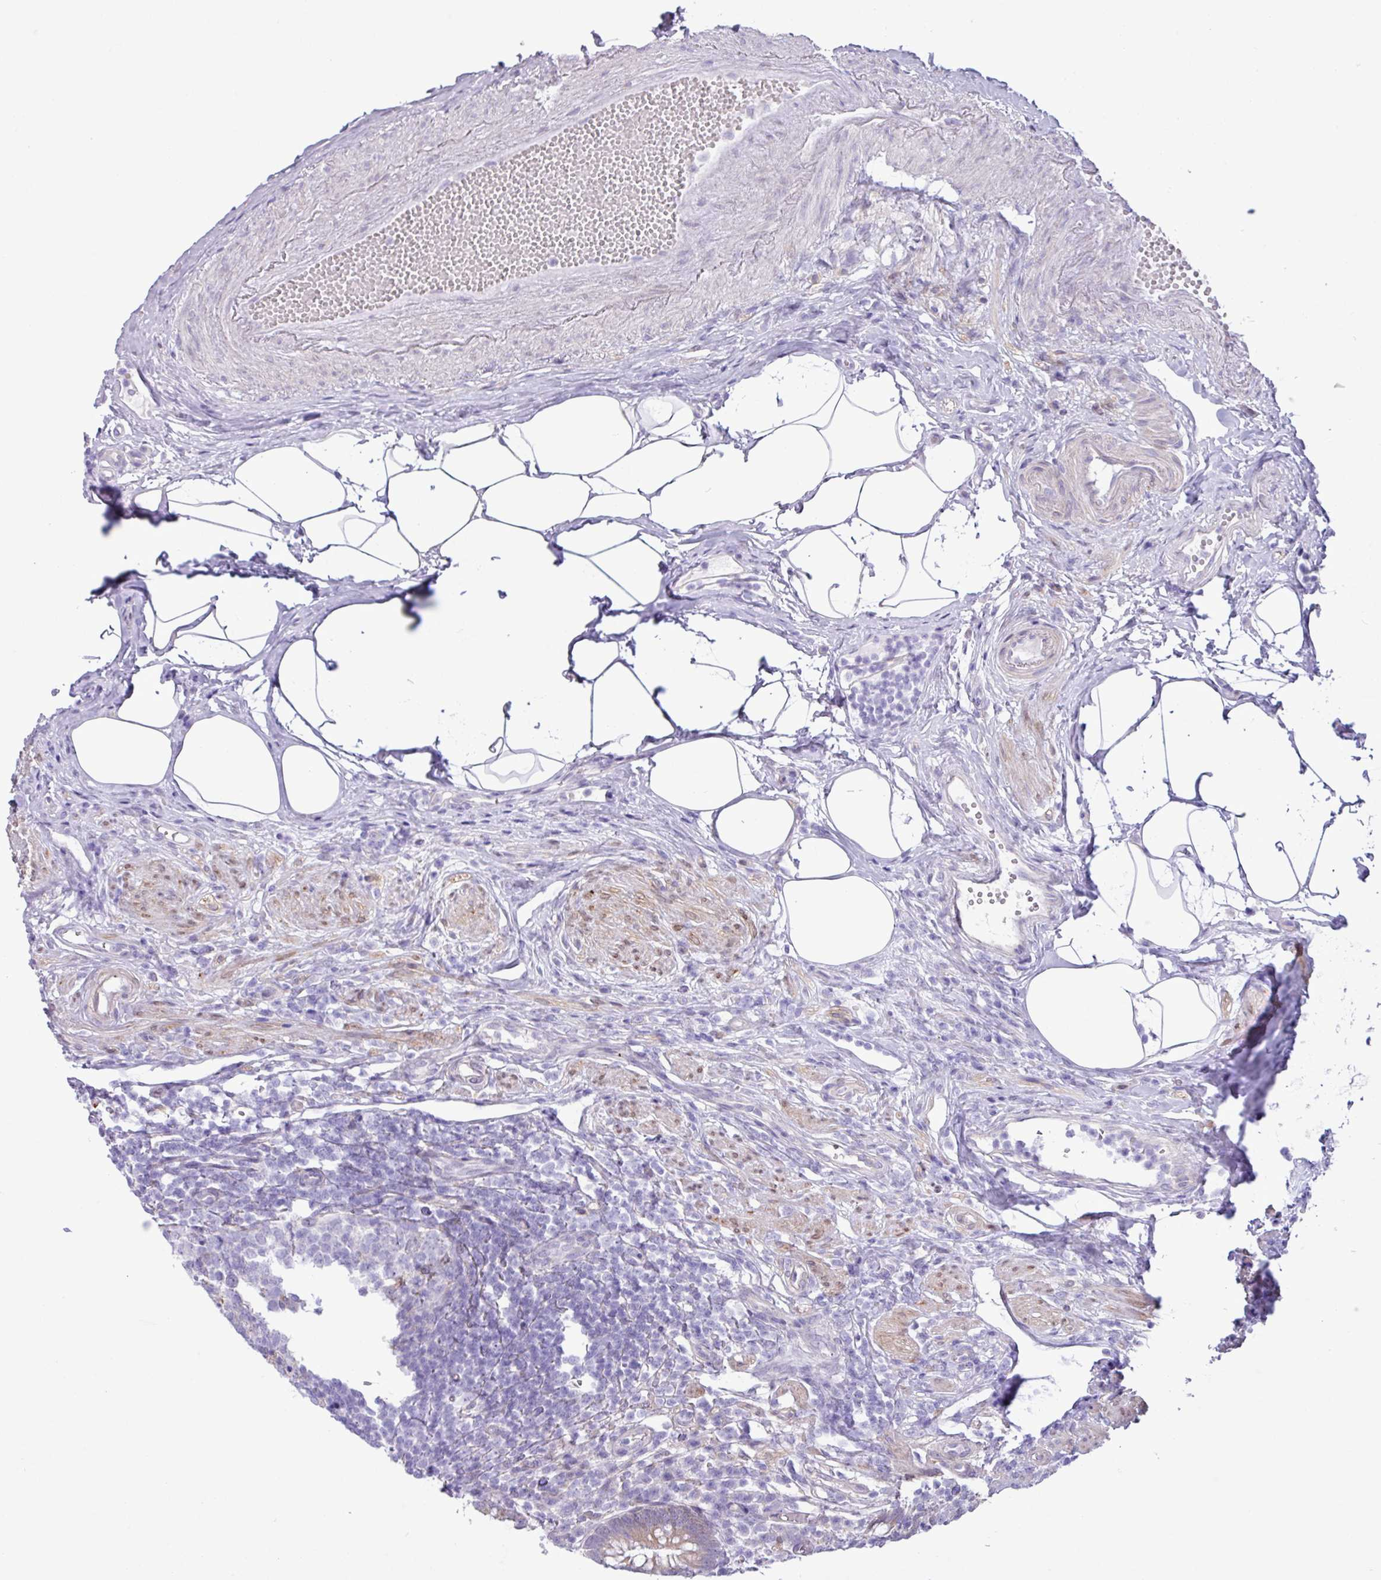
{"staining": {"intensity": "moderate", "quantity": "25%-75%", "location": "cytoplasmic/membranous"}, "tissue": "appendix", "cell_type": "Glandular cells", "image_type": "normal", "snomed": [{"axis": "morphology", "description": "Normal tissue, NOS"}, {"axis": "topography", "description": "Appendix"}], "caption": "The image displays immunohistochemical staining of benign appendix. There is moderate cytoplasmic/membranous staining is seen in about 25%-75% of glandular cells.", "gene": "SLC38A1", "patient": {"sex": "female", "age": 56}}